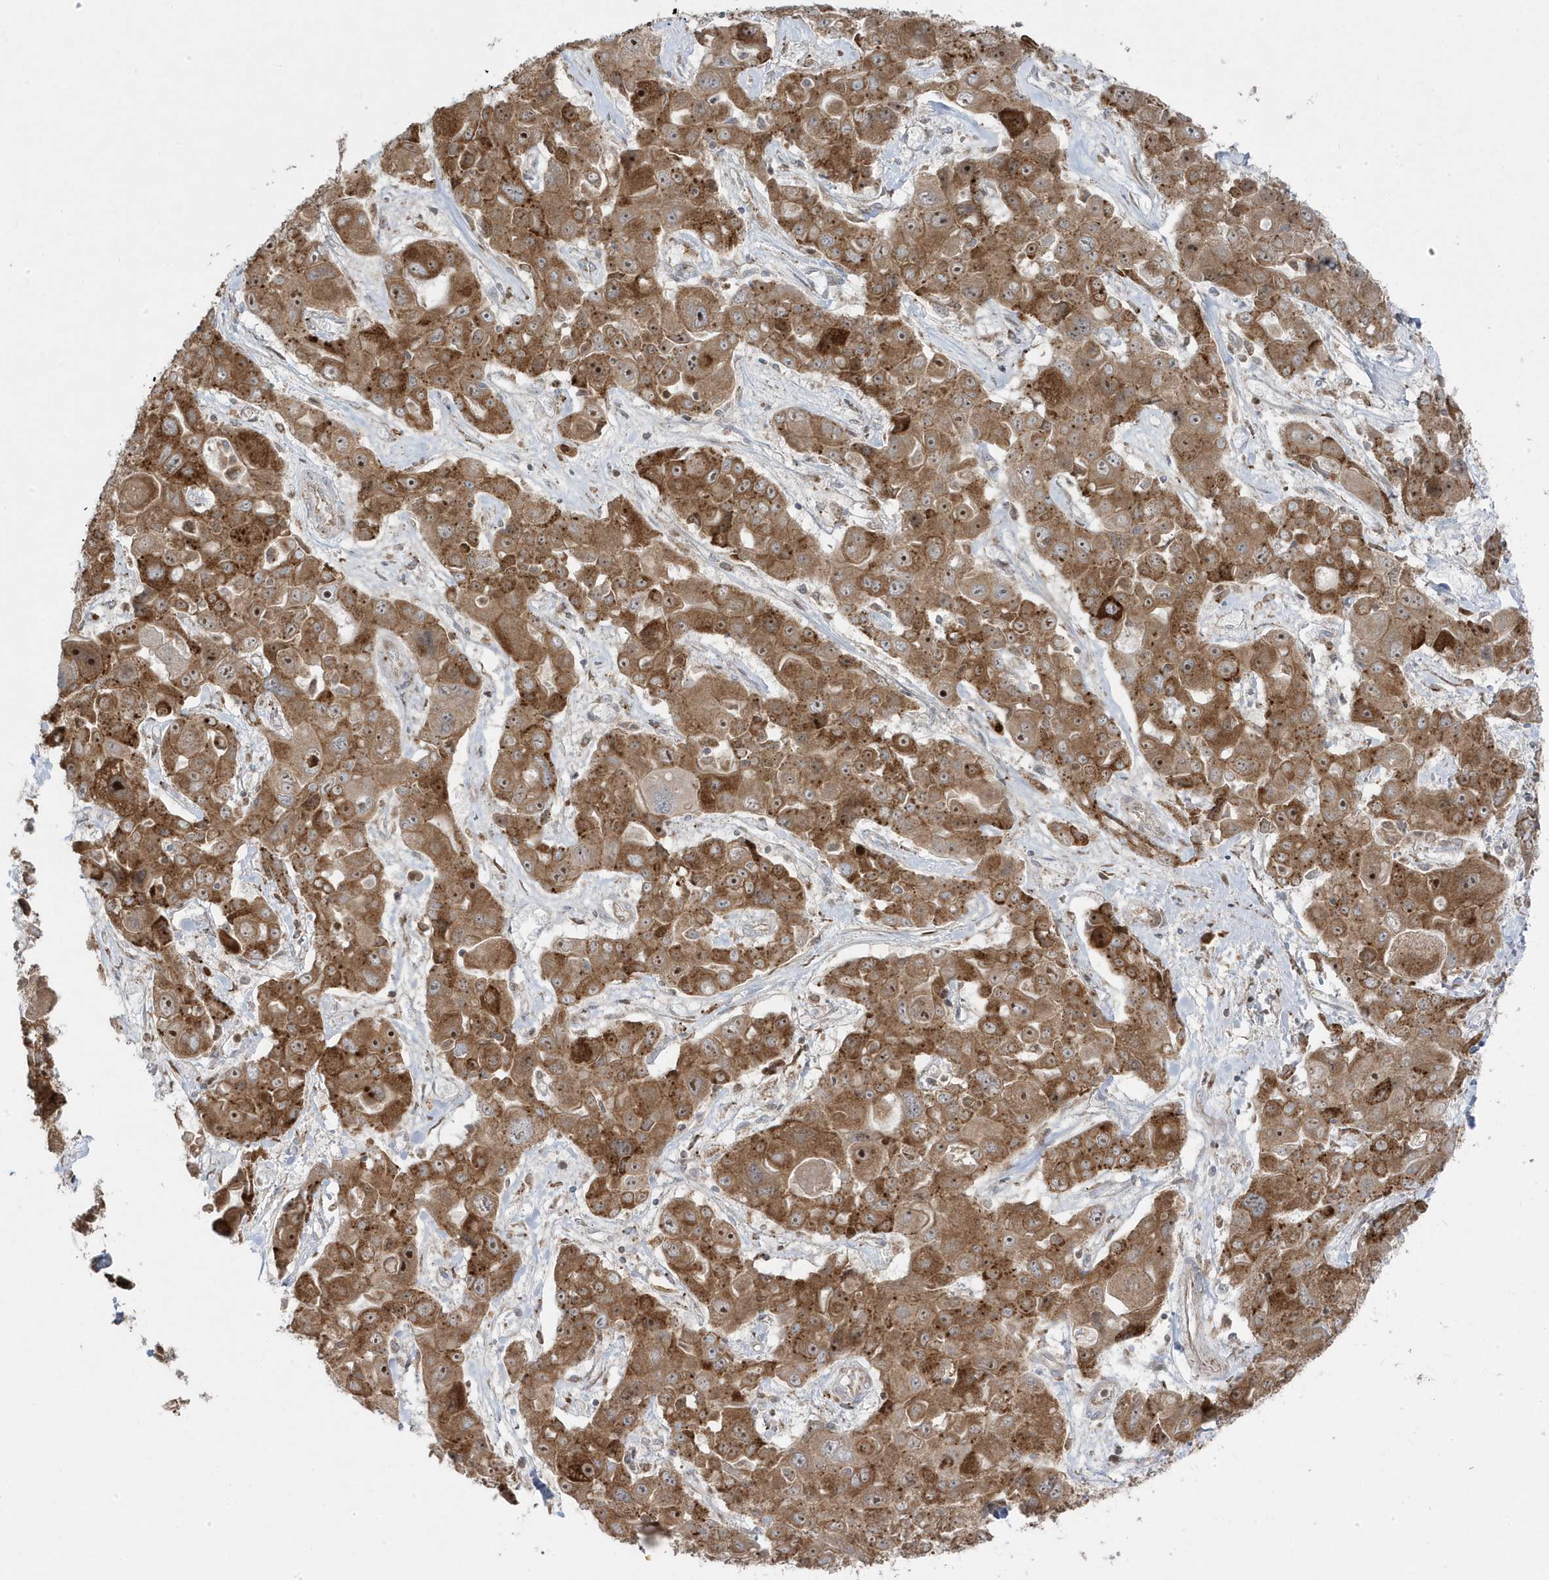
{"staining": {"intensity": "moderate", "quantity": ">75%", "location": "cytoplasmic/membranous,nuclear"}, "tissue": "liver cancer", "cell_type": "Tumor cells", "image_type": "cancer", "snomed": [{"axis": "morphology", "description": "Cholangiocarcinoma"}, {"axis": "topography", "description": "Liver"}], "caption": "Immunohistochemical staining of human liver cancer (cholangiocarcinoma) exhibits moderate cytoplasmic/membranous and nuclear protein positivity in about >75% of tumor cells.", "gene": "ZNF654", "patient": {"sex": "male", "age": 67}}